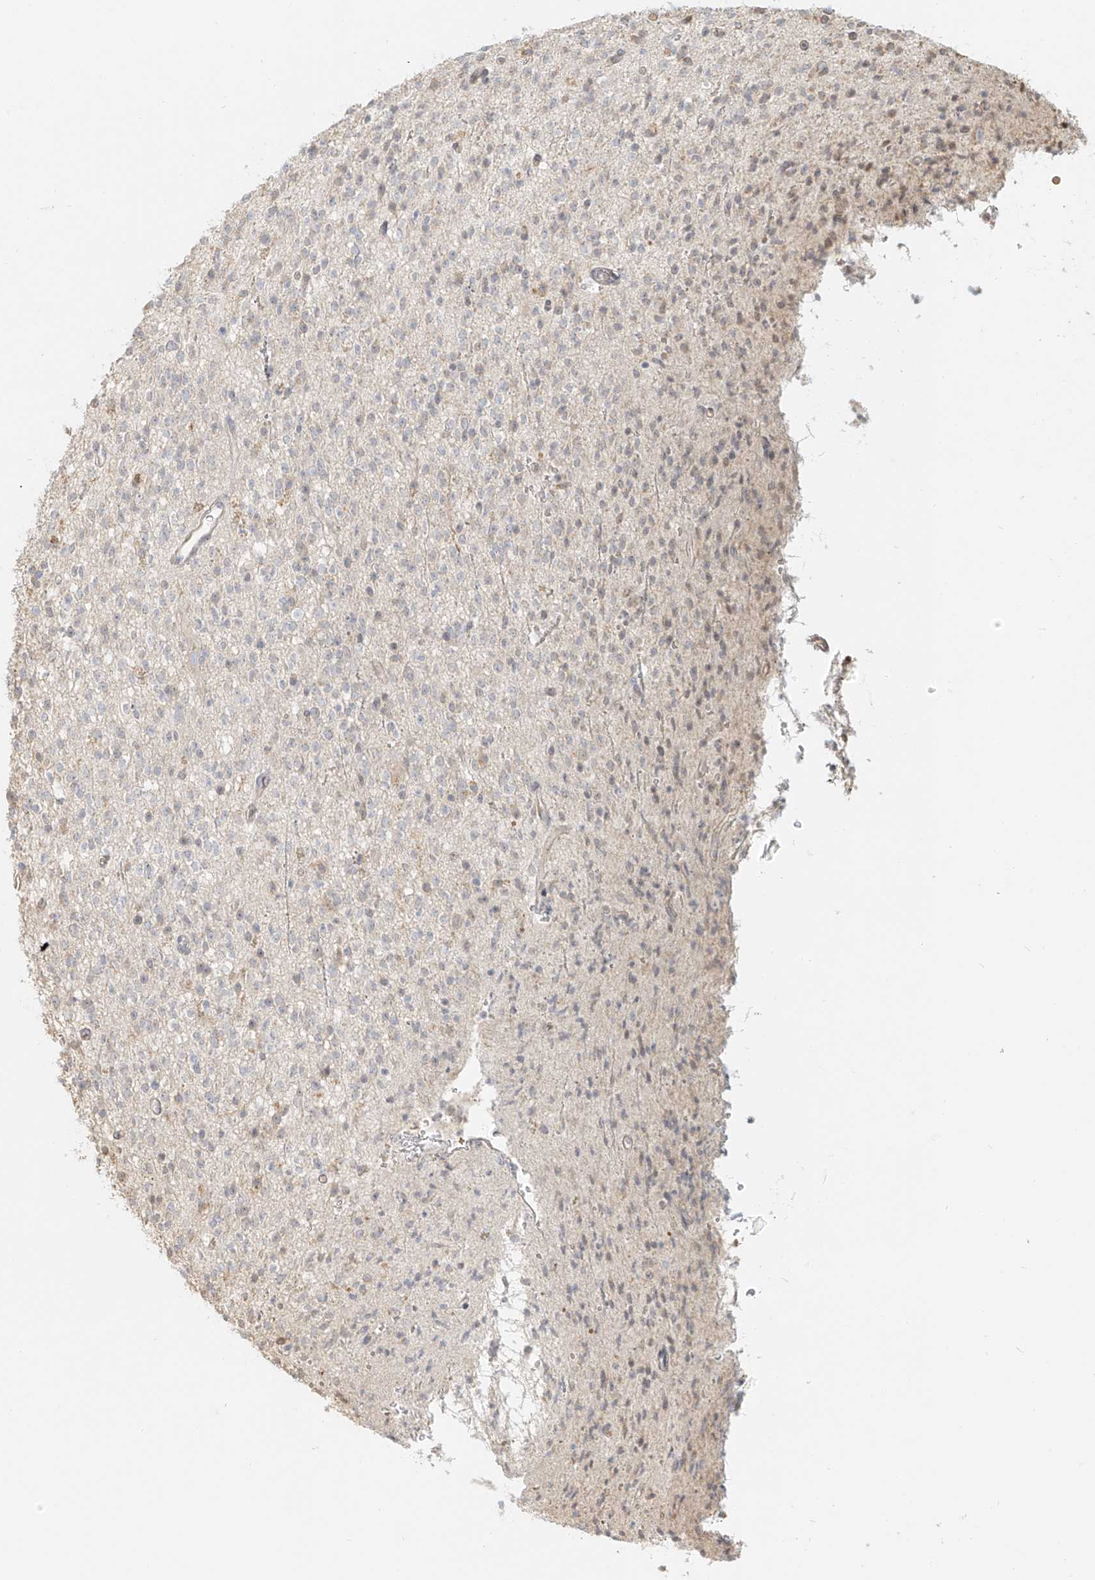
{"staining": {"intensity": "negative", "quantity": "none", "location": "none"}, "tissue": "glioma", "cell_type": "Tumor cells", "image_type": "cancer", "snomed": [{"axis": "morphology", "description": "Glioma, malignant, High grade"}, {"axis": "topography", "description": "Brain"}], "caption": "Immunohistochemistry (IHC) micrograph of neoplastic tissue: human high-grade glioma (malignant) stained with DAB shows no significant protein staining in tumor cells.", "gene": "UPK1B", "patient": {"sex": "male", "age": 34}}